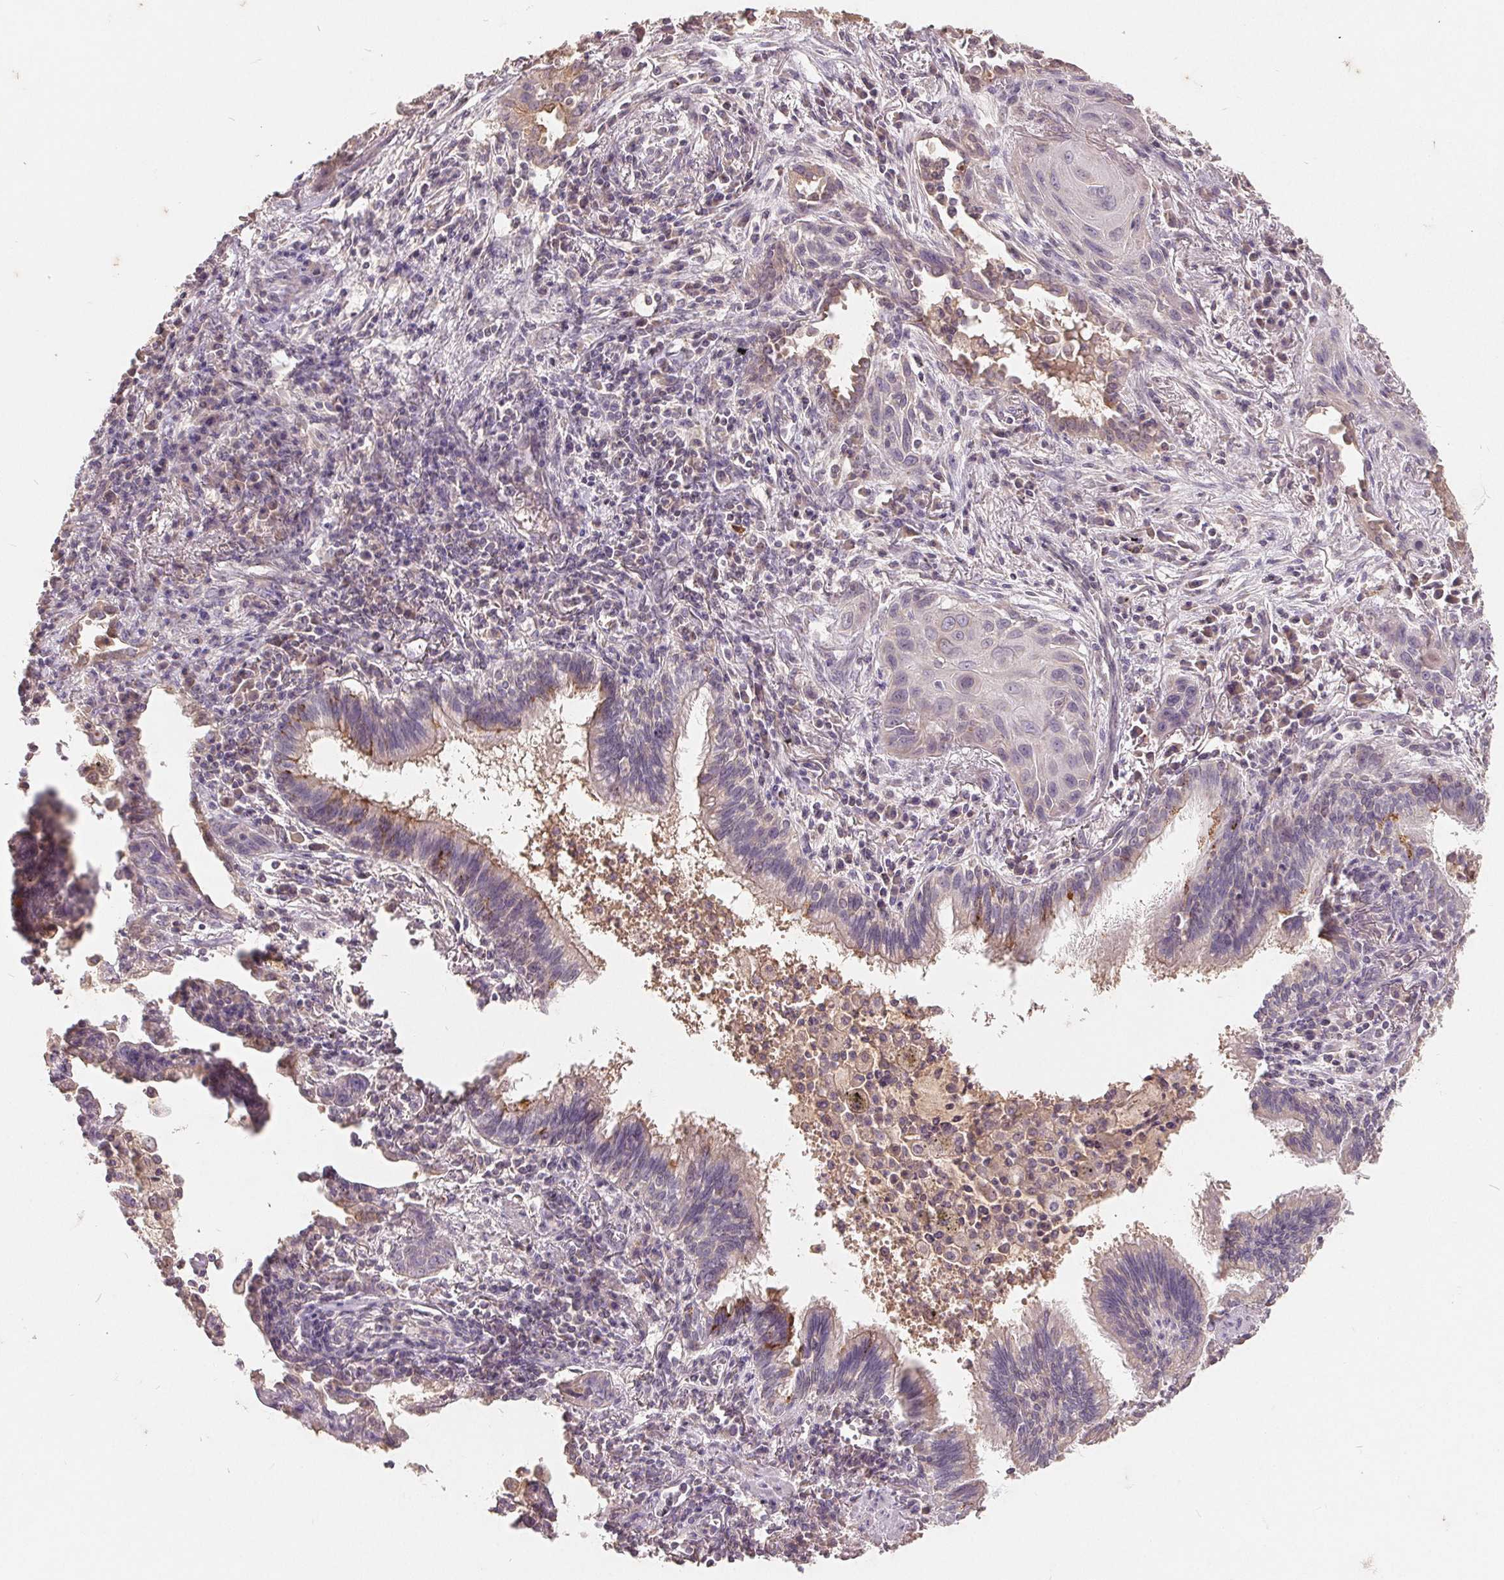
{"staining": {"intensity": "negative", "quantity": "none", "location": "none"}, "tissue": "lung cancer", "cell_type": "Tumor cells", "image_type": "cancer", "snomed": [{"axis": "morphology", "description": "Squamous cell carcinoma, NOS"}, {"axis": "topography", "description": "Lung"}], "caption": "The micrograph exhibits no significant expression in tumor cells of squamous cell carcinoma (lung). Nuclei are stained in blue.", "gene": "CDIPT", "patient": {"sex": "male", "age": 79}}